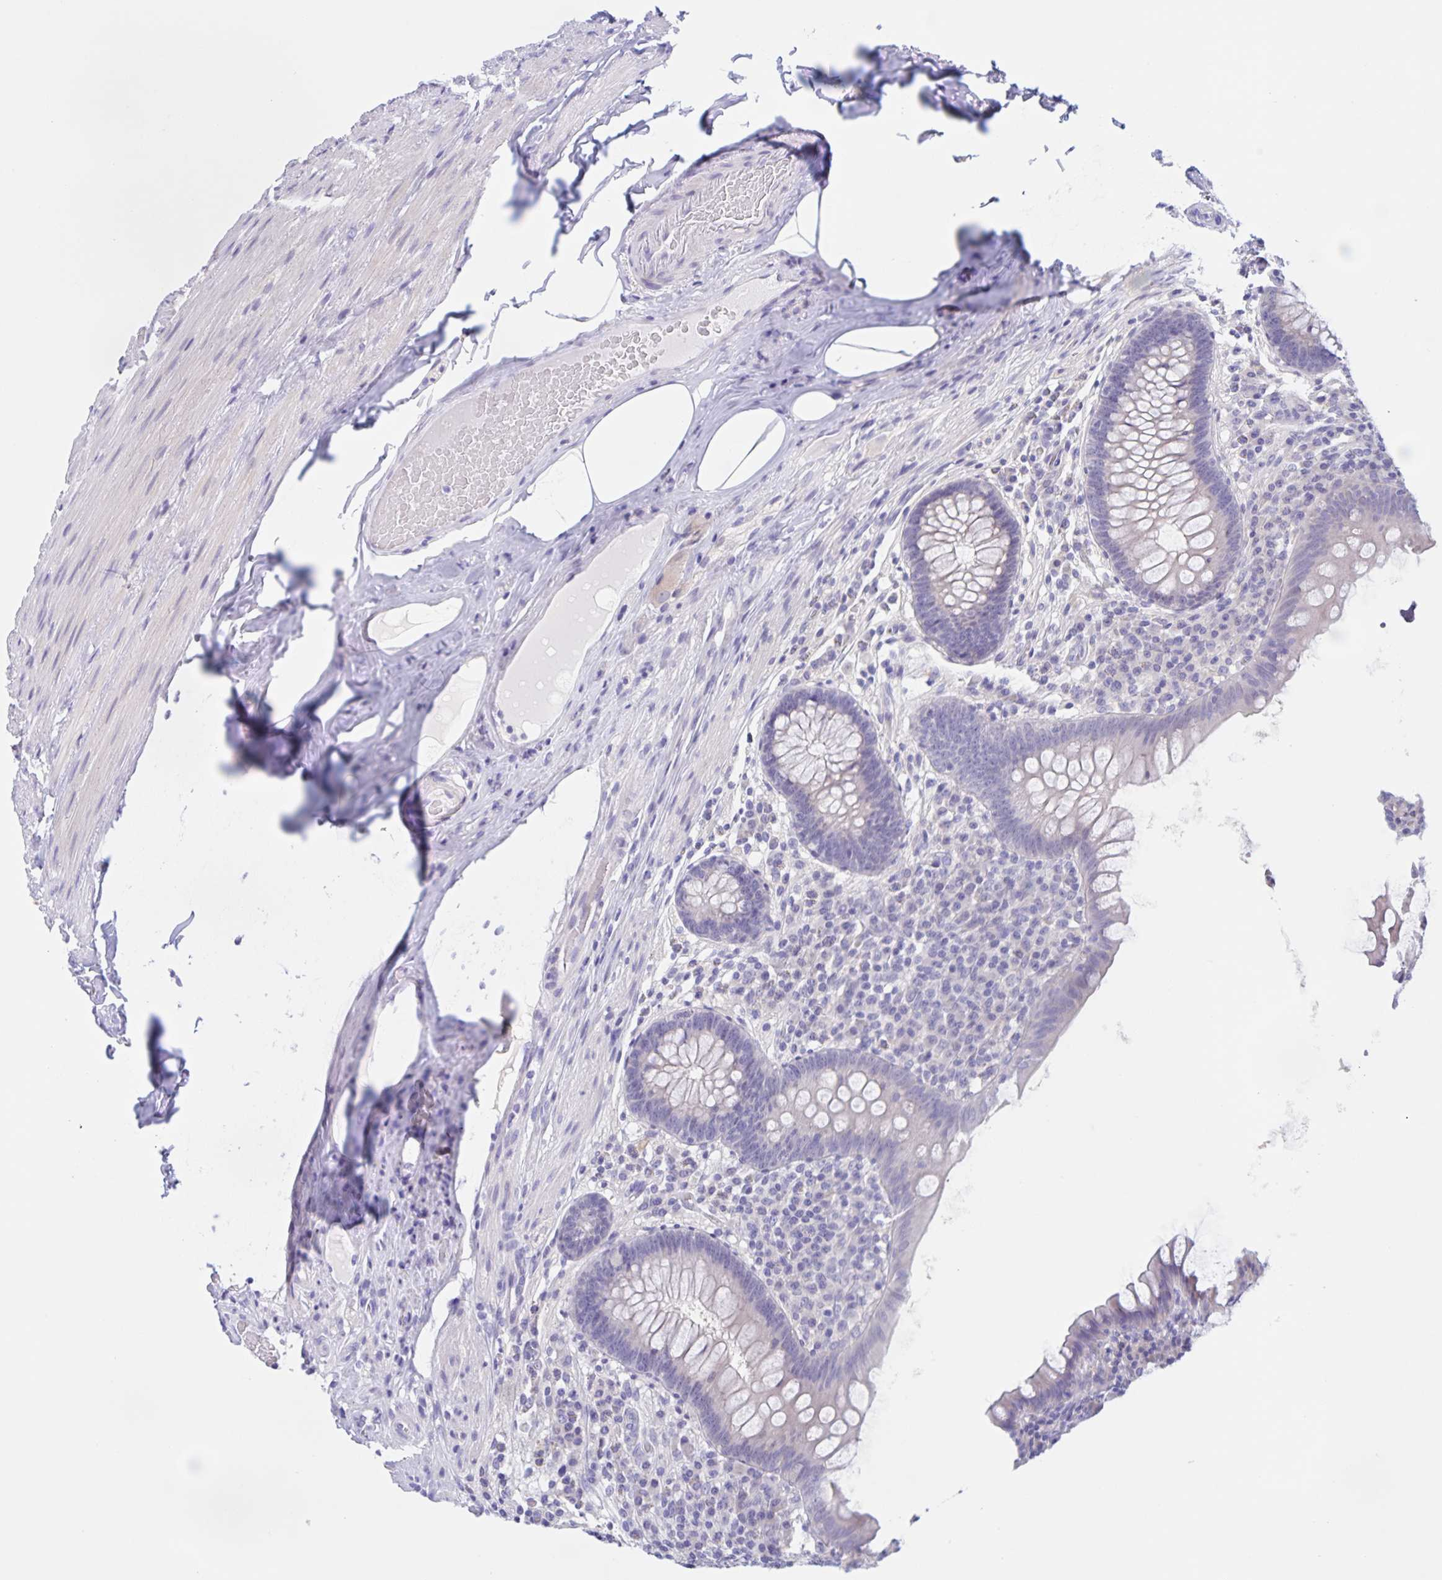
{"staining": {"intensity": "negative", "quantity": "none", "location": "none"}, "tissue": "appendix", "cell_type": "Glandular cells", "image_type": "normal", "snomed": [{"axis": "morphology", "description": "Normal tissue, NOS"}, {"axis": "topography", "description": "Appendix"}], "caption": "Immunohistochemistry histopathology image of benign human appendix stained for a protein (brown), which shows no expression in glandular cells.", "gene": "DMGDH", "patient": {"sex": "male", "age": 71}}